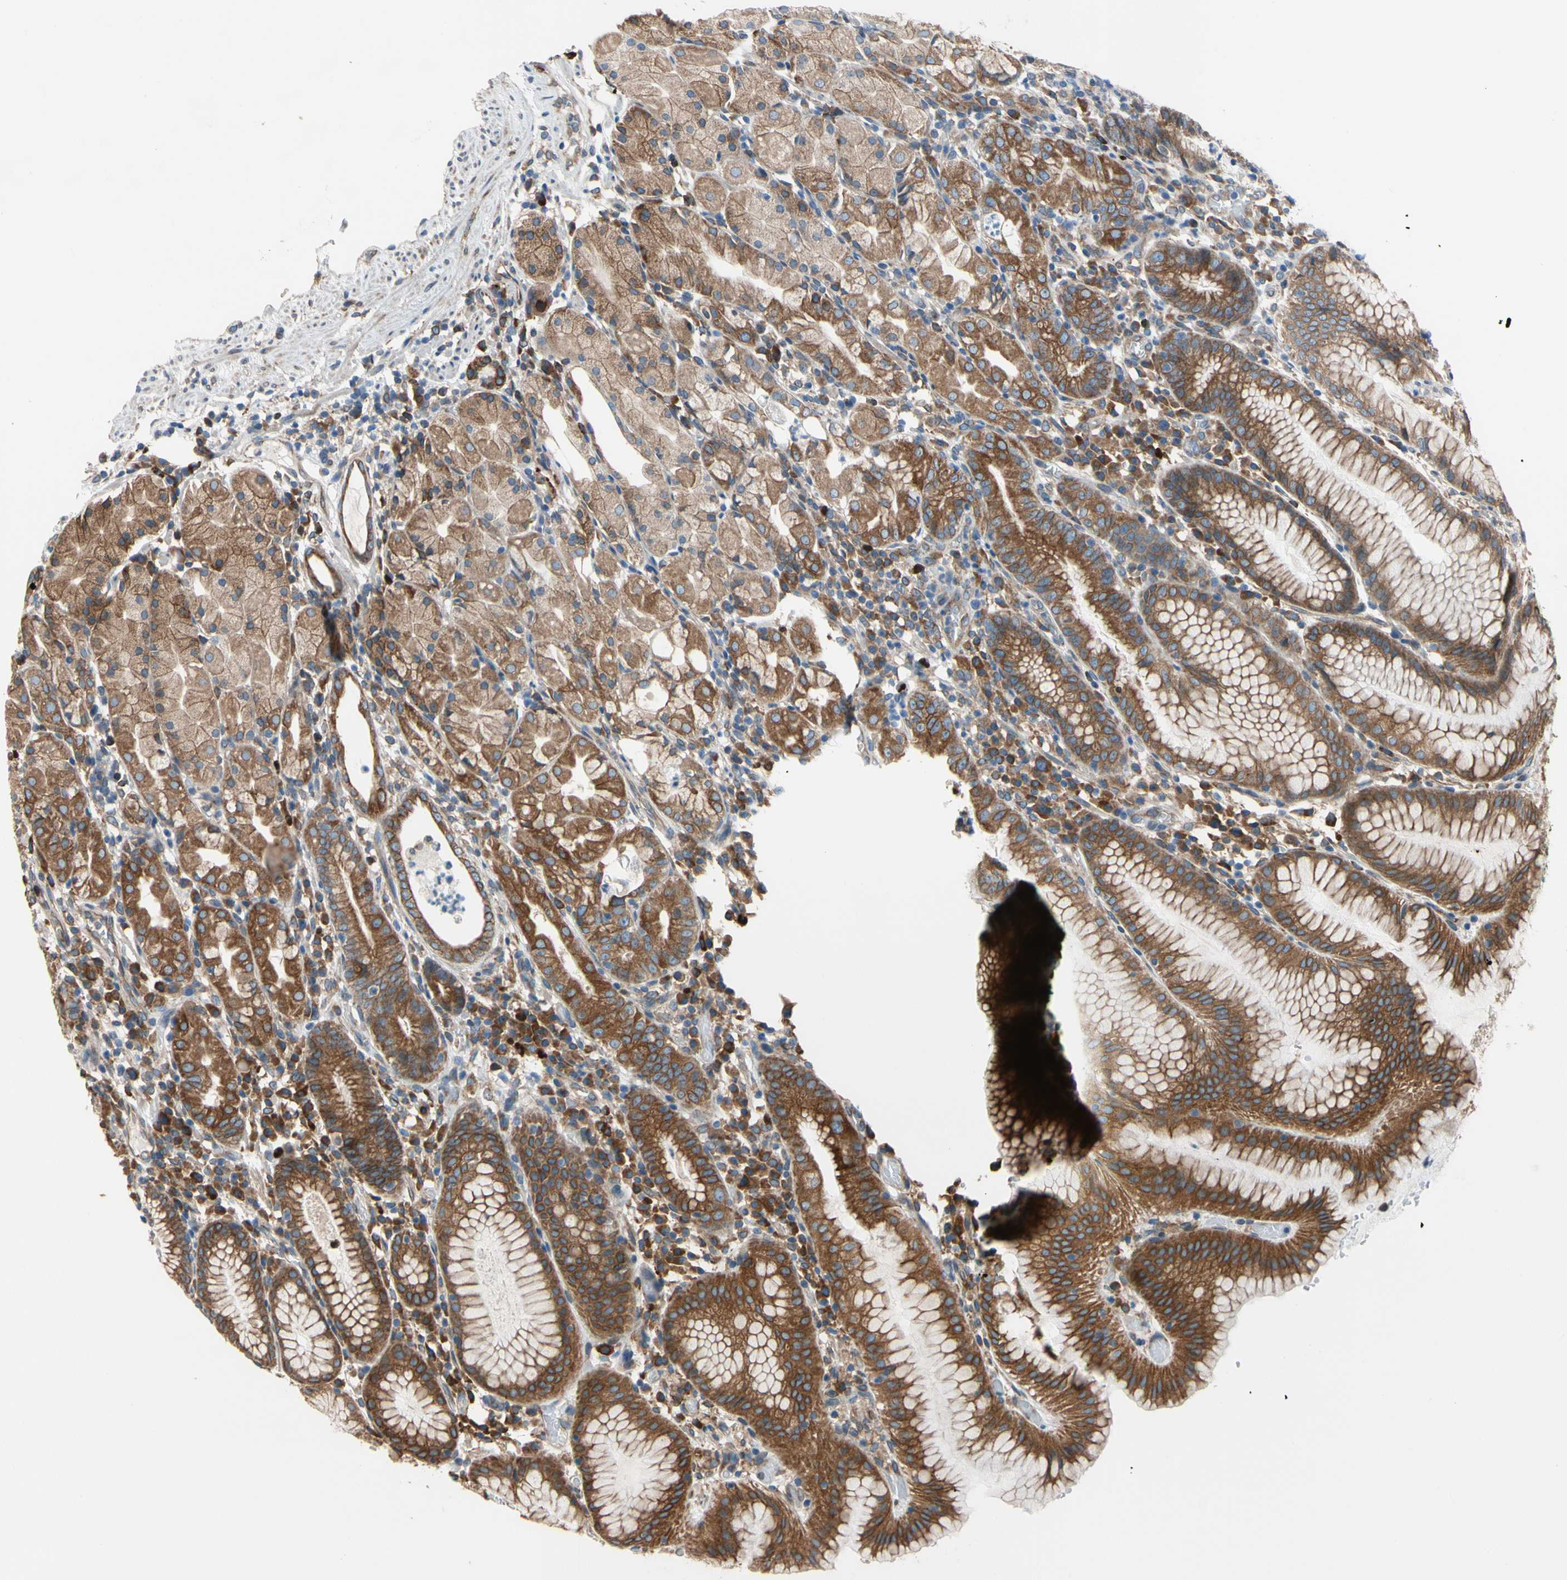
{"staining": {"intensity": "strong", "quantity": ">75%", "location": "cytoplasmic/membranous"}, "tissue": "stomach", "cell_type": "Glandular cells", "image_type": "normal", "snomed": [{"axis": "morphology", "description": "Normal tissue, NOS"}, {"axis": "topography", "description": "Stomach"}, {"axis": "topography", "description": "Stomach, lower"}], "caption": "A brown stain highlights strong cytoplasmic/membranous positivity of a protein in glandular cells of normal stomach.", "gene": "CLCC1", "patient": {"sex": "female", "age": 75}}